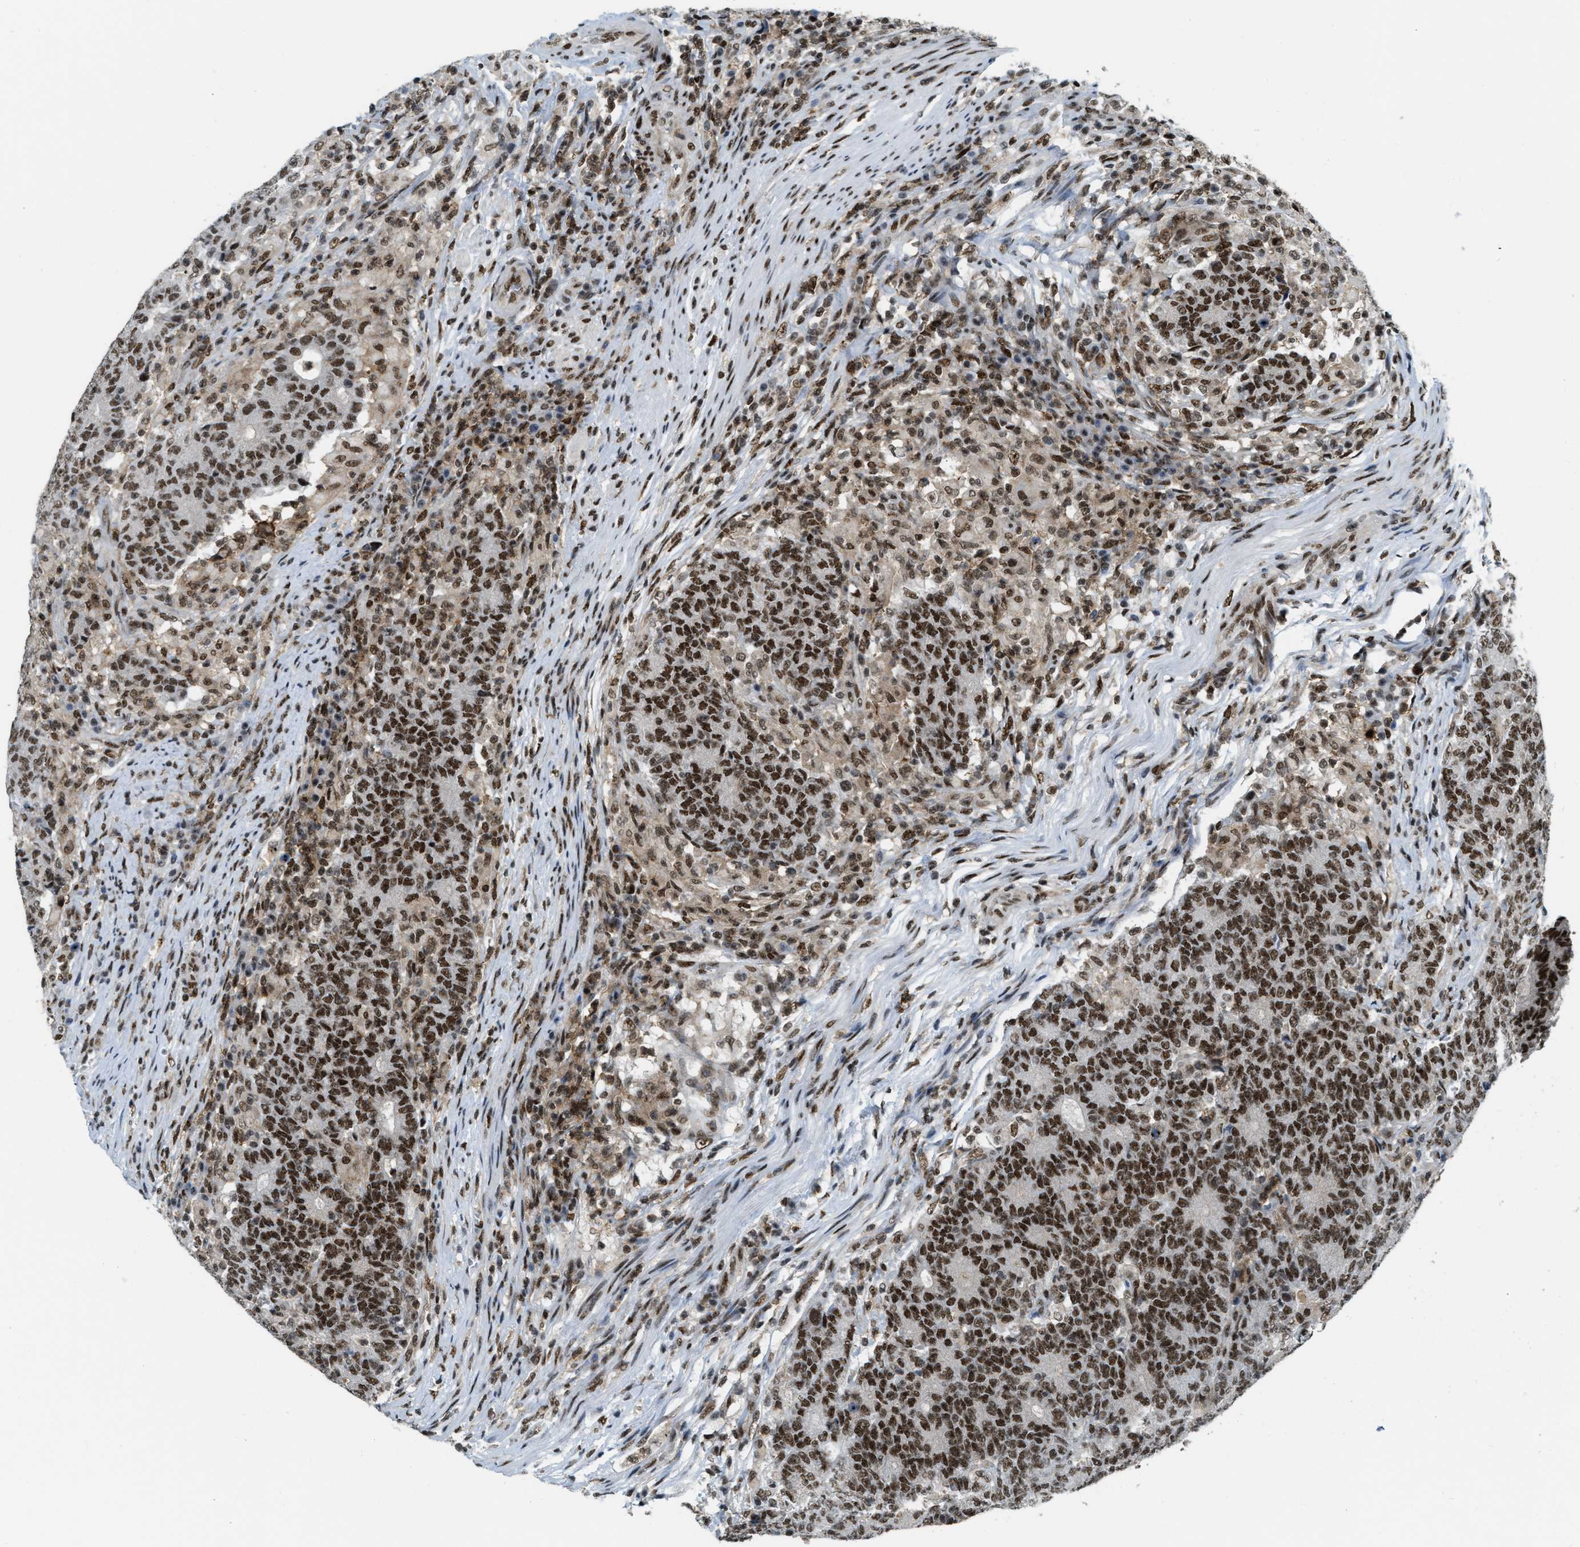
{"staining": {"intensity": "moderate", "quantity": ">75%", "location": "nuclear"}, "tissue": "colorectal cancer", "cell_type": "Tumor cells", "image_type": "cancer", "snomed": [{"axis": "morphology", "description": "Normal tissue, NOS"}, {"axis": "morphology", "description": "Adenocarcinoma, NOS"}, {"axis": "topography", "description": "Colon"}], "caption": "Colorectal cancer stained for a protein (brown) displays moderate nuclear positive staining in approximately >75% of tumor cells.", "gene": "NUMA1", "patient": {"sex": "female", "age": 75}}